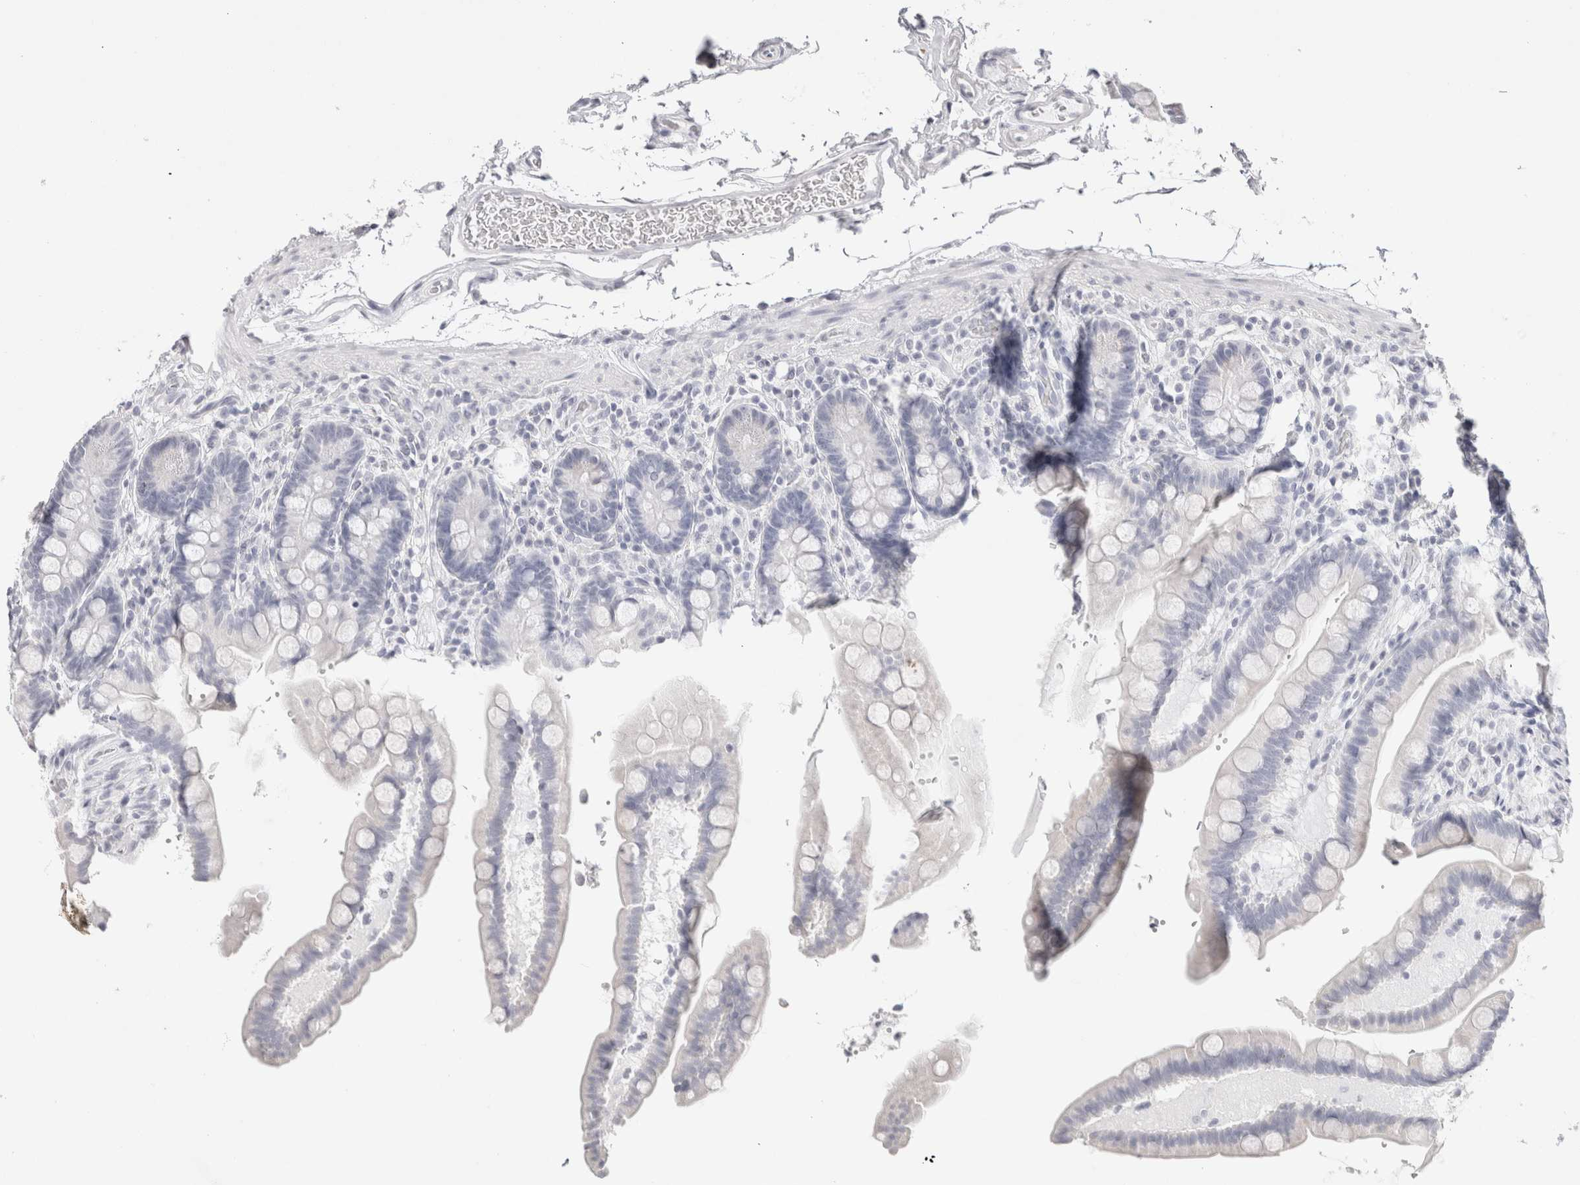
{"staining": {"intensity": "negative", "quantity": "none", "location": "none"}, "tissue": "colon", "cell_type": "Endothelial cells", "image_type": "normal", "snomed": [{"axis": "morphology", "description": "Normal tissue, NOS"}, {"axis": "topography", "description": "Smooth muscle"}, {"axis": "topography", "description": "Colon"}], "caption": "IHC of benign human colon demonstrates no expression in endothelial cells.", "gene": "GARIN1A", "patient": {"sex": "male", "age": 73}}